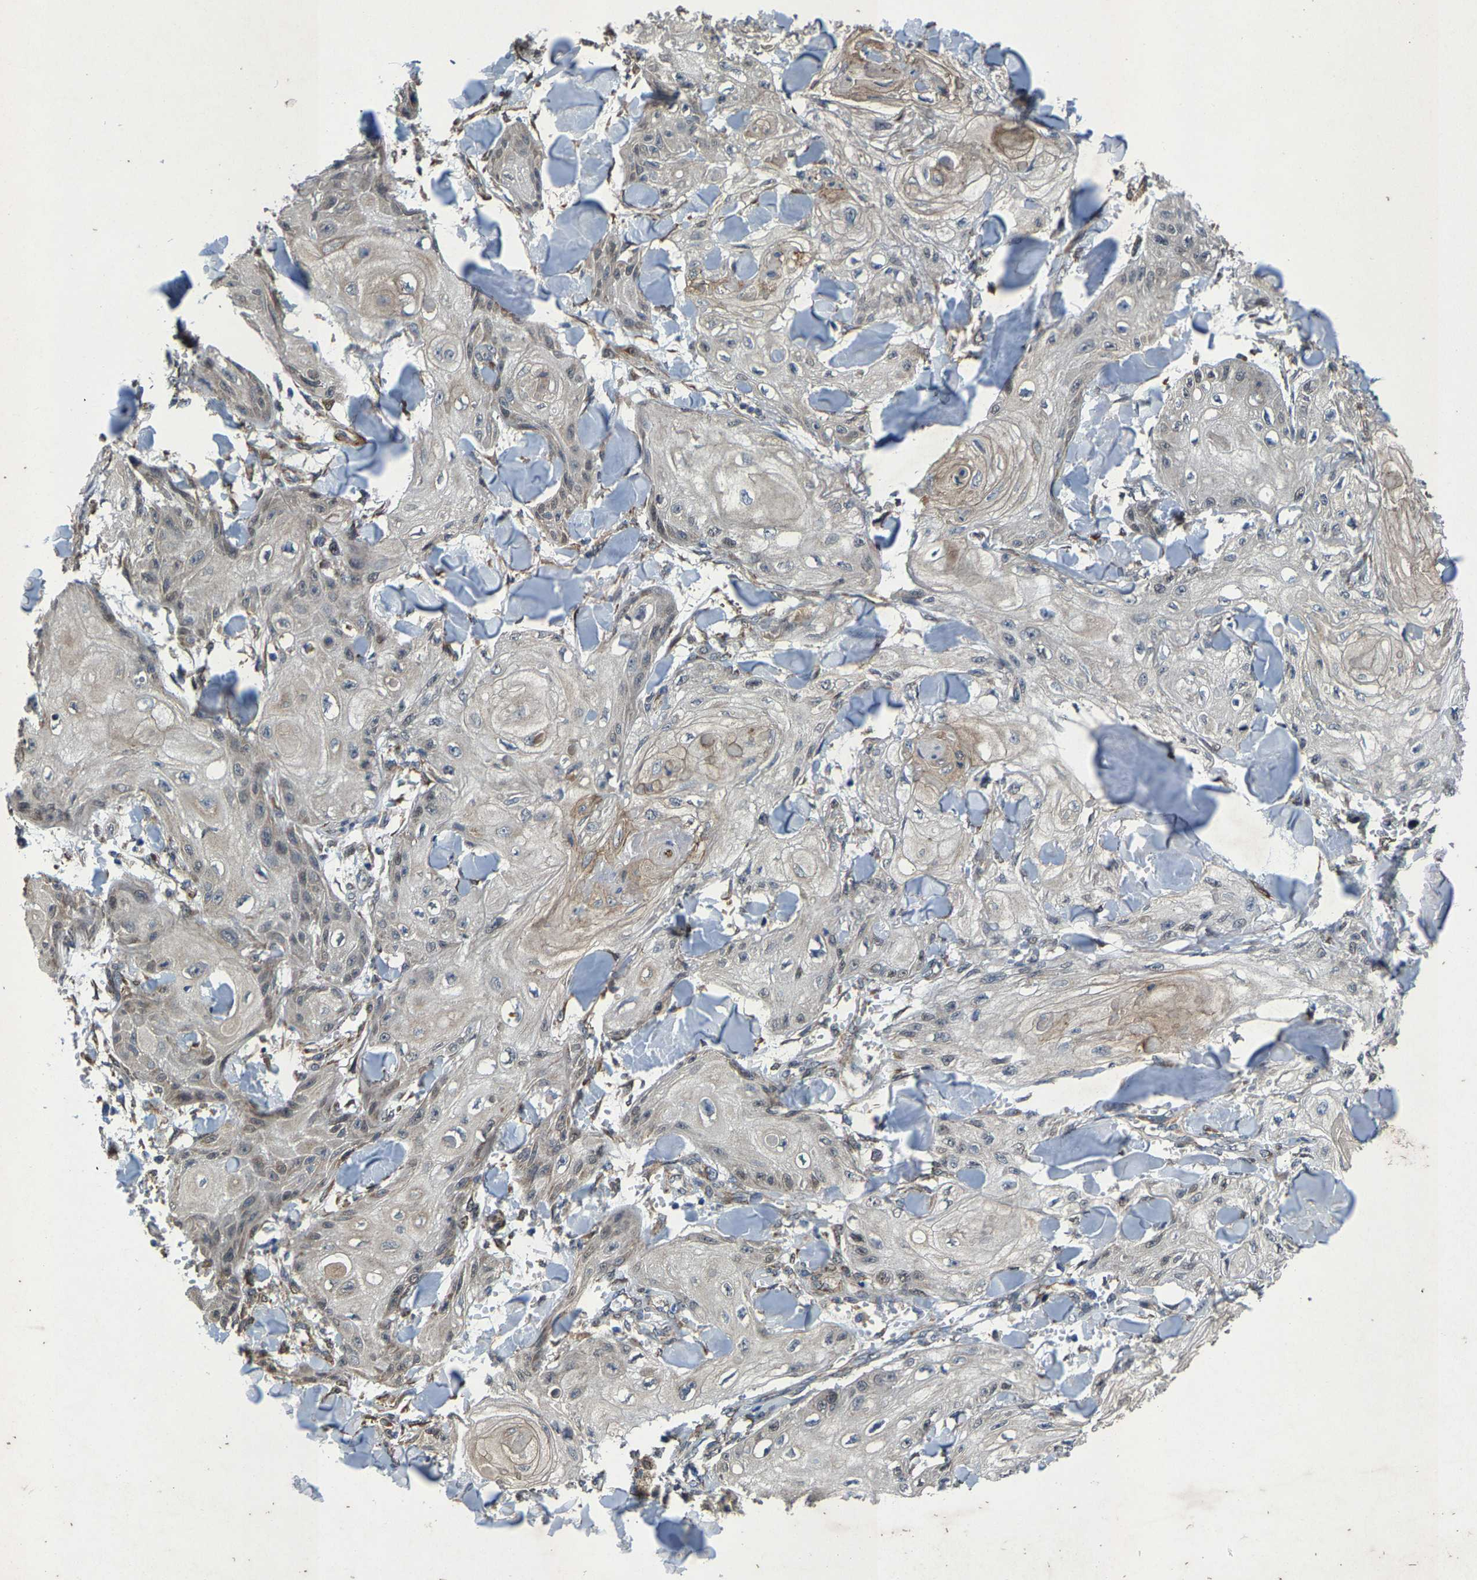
{"staining": {"intensity": "weak", "quantity": "<25%", "location": "cytoplasmic/membranous"}, "tissue": "skin cancer", "cell_type": "Tumor cells", "image_type": "cancer", "snomed": [{"axis": "morphology", "description": "Squamous cell carcinoma, NOS"}, {"axis": "topography", "description": "Skin"}], "caption": "Tumor cells are negative for brown protein staining in skin cancer (squamous cell carcinoma).", "gene": "PDP1", "patient": {"sex": "male", "age": 74}}